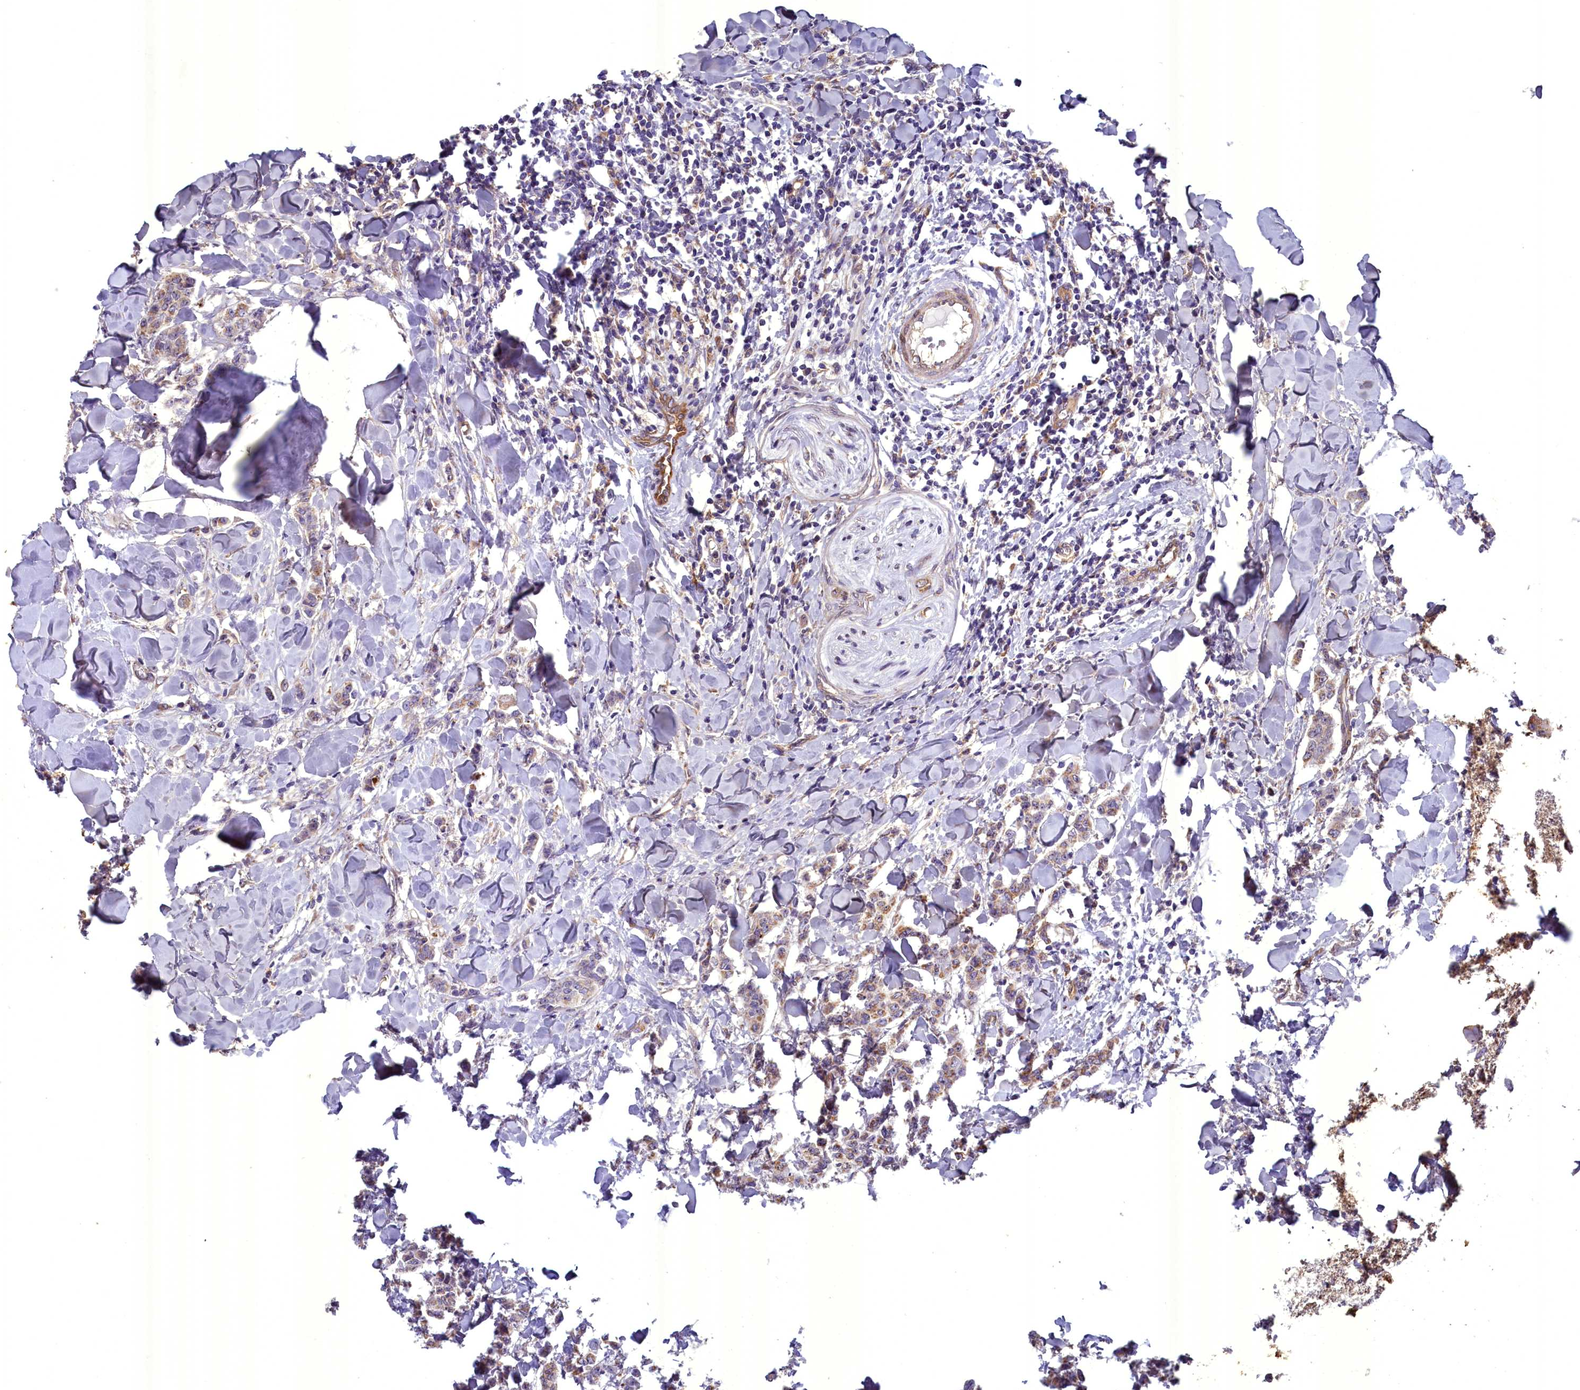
{"staining": {"intensity": "moderate", "quantity": "<25%", "location": "cytoplasmic/membranous"}, "tissue": "breast cancer", "cell_type": "Tumor cells", "image_type": "cancer", "snomed": [{"axis": "morphology", "description": "Duct carcinoma"}, {"axis": "topography", "description": "Breast"}], "caption": "Immunohistochemistry (IHC) of human breast cancer (infiltrating ductal carcinoma) reveals low levels of moderate cytoplasmic/membranous staining in about <25% of tumor cells. The staining was performed using DAB (3,3'-diaminobenzidine), with brown indicating positive protein expression. Nuclei are stained blue with hematoxylin.", "gene": "ACAD8", "patient": {"sex": "female", "age": 40}}